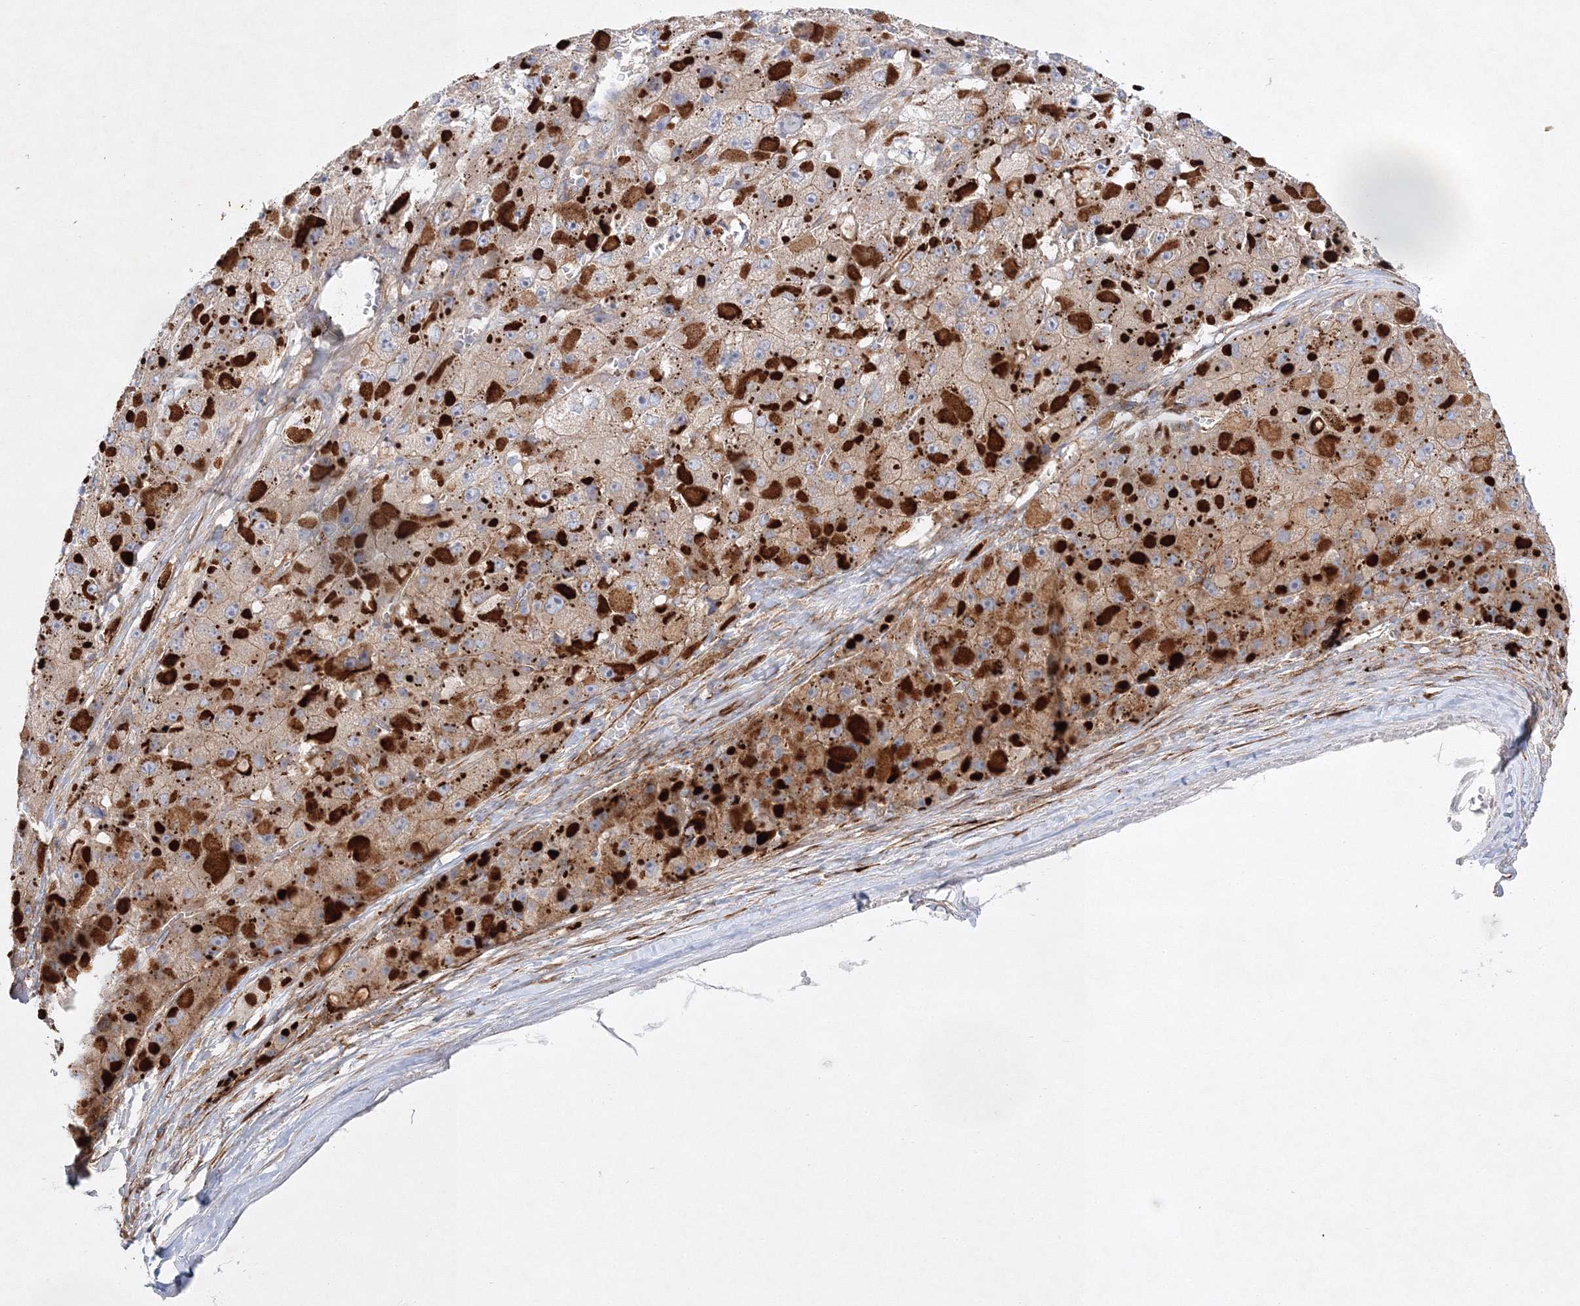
{"staining": {"intensity": "weak", "quantity": "<25%", "location": "cytoplasmic/membranous"}, "tissue": "liver cancer", "cell_type": "Tumor cells", "image_type": "cancer", "snomed": [{"axis": "morphology", "description": "Carcinoma, Hepatocellular, NOS"}, {"axis": "topography", "description": "Liver"}], "caption": "Tumor cells are negative for protein expression in human liver cancer.", "gene": "ZFYVE16", "patient": {"sex": "female", "age": 73}}